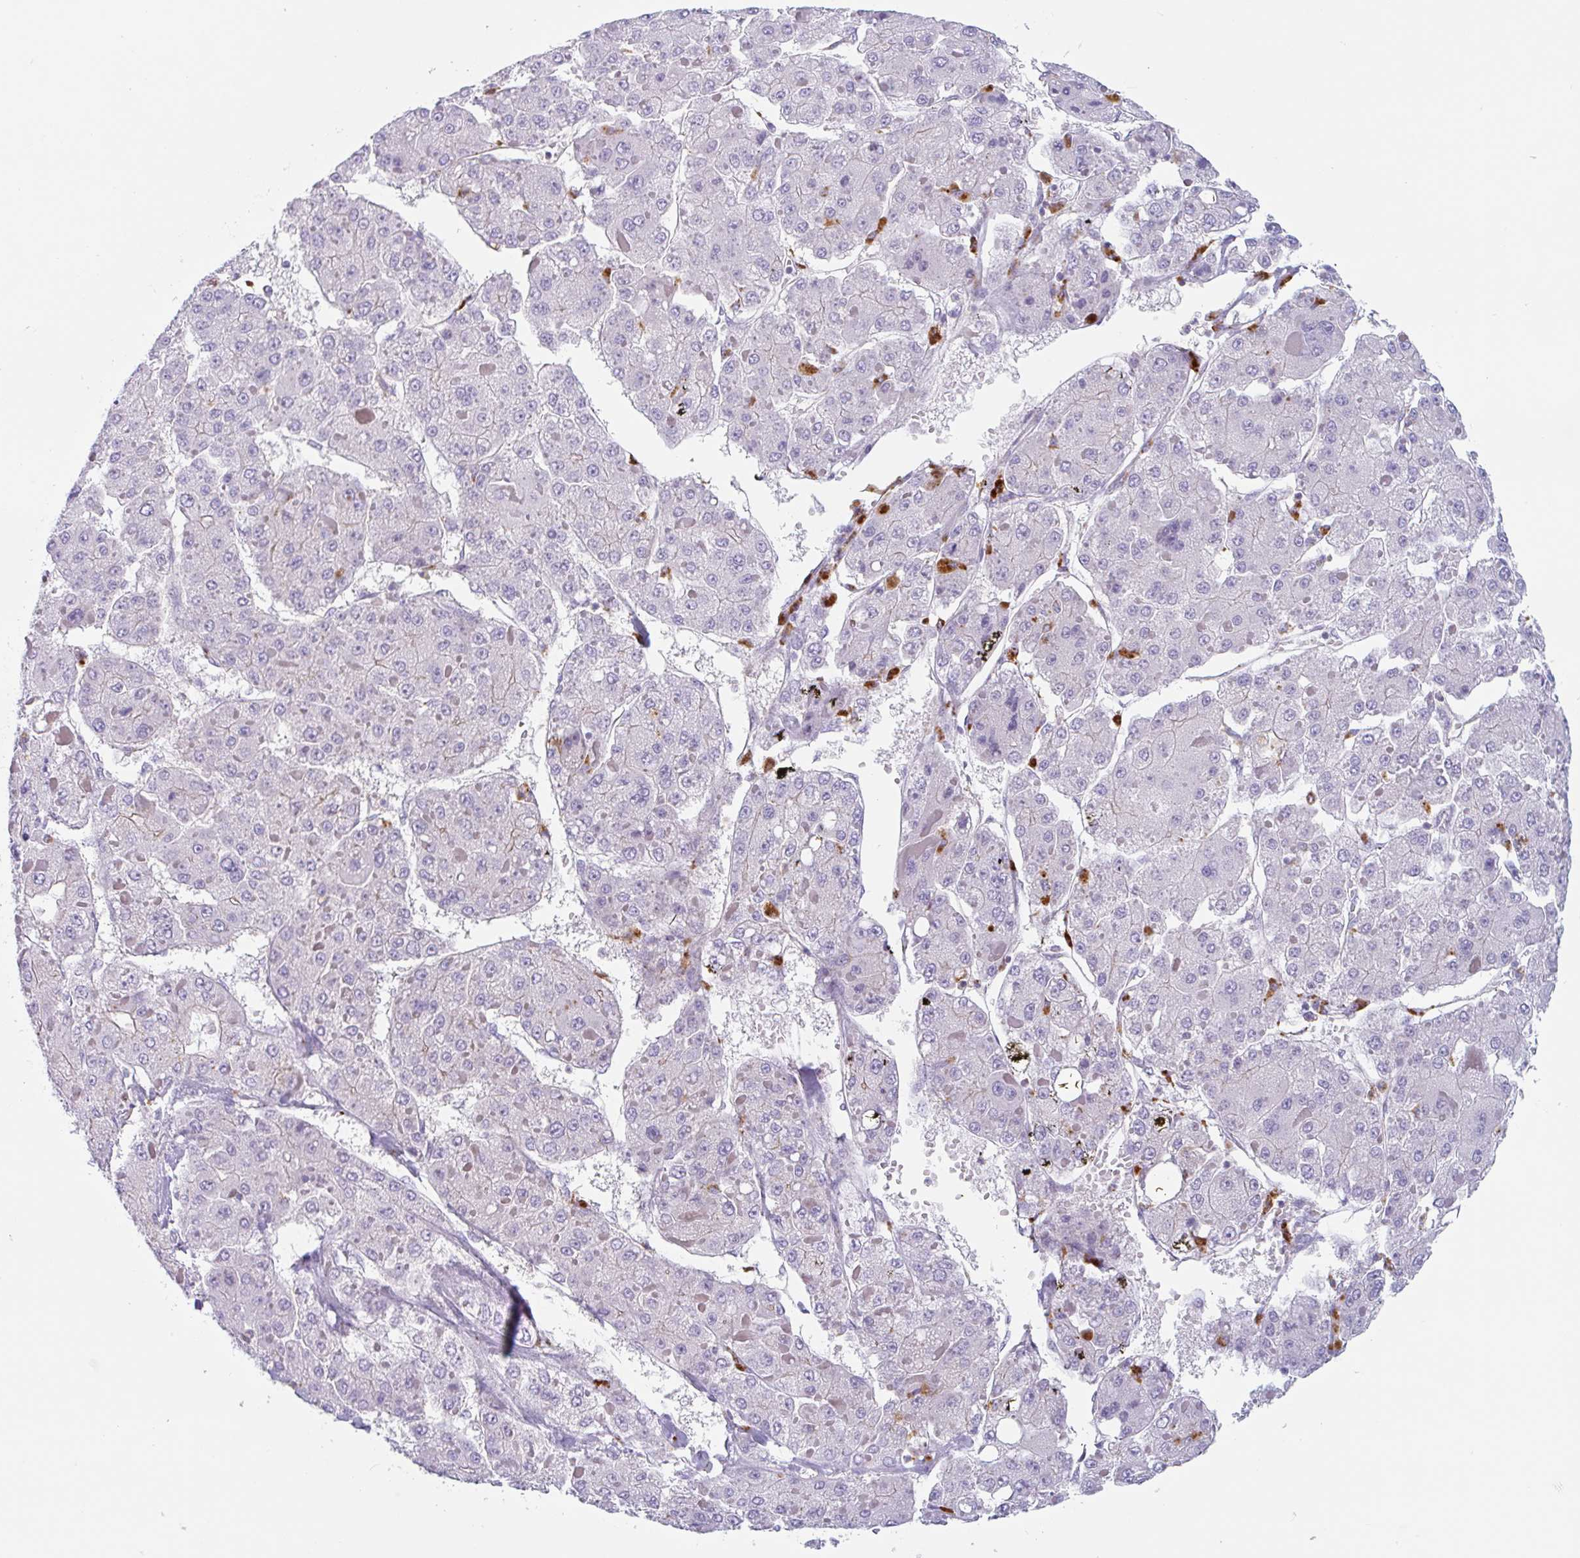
{"staining": {"intensity": "negative", "quantity": "none", "location": "none"}, "tissue": "liver cancer", "cell_type": "Tumor cells", "image_type": "cancer", "snomed": [{"axis": "morphology", "description": "Carcinoma, Hepatocellular, NOS"}, {"axis": "topography", "description": "Liver"}], "caption": "DAB immunohistochemical staining of liver hepatocellular carcinoma displays no significant positivity in tumor cells.", "gene": "LENG9", "patient": {"sex": "female", "age": 73}}